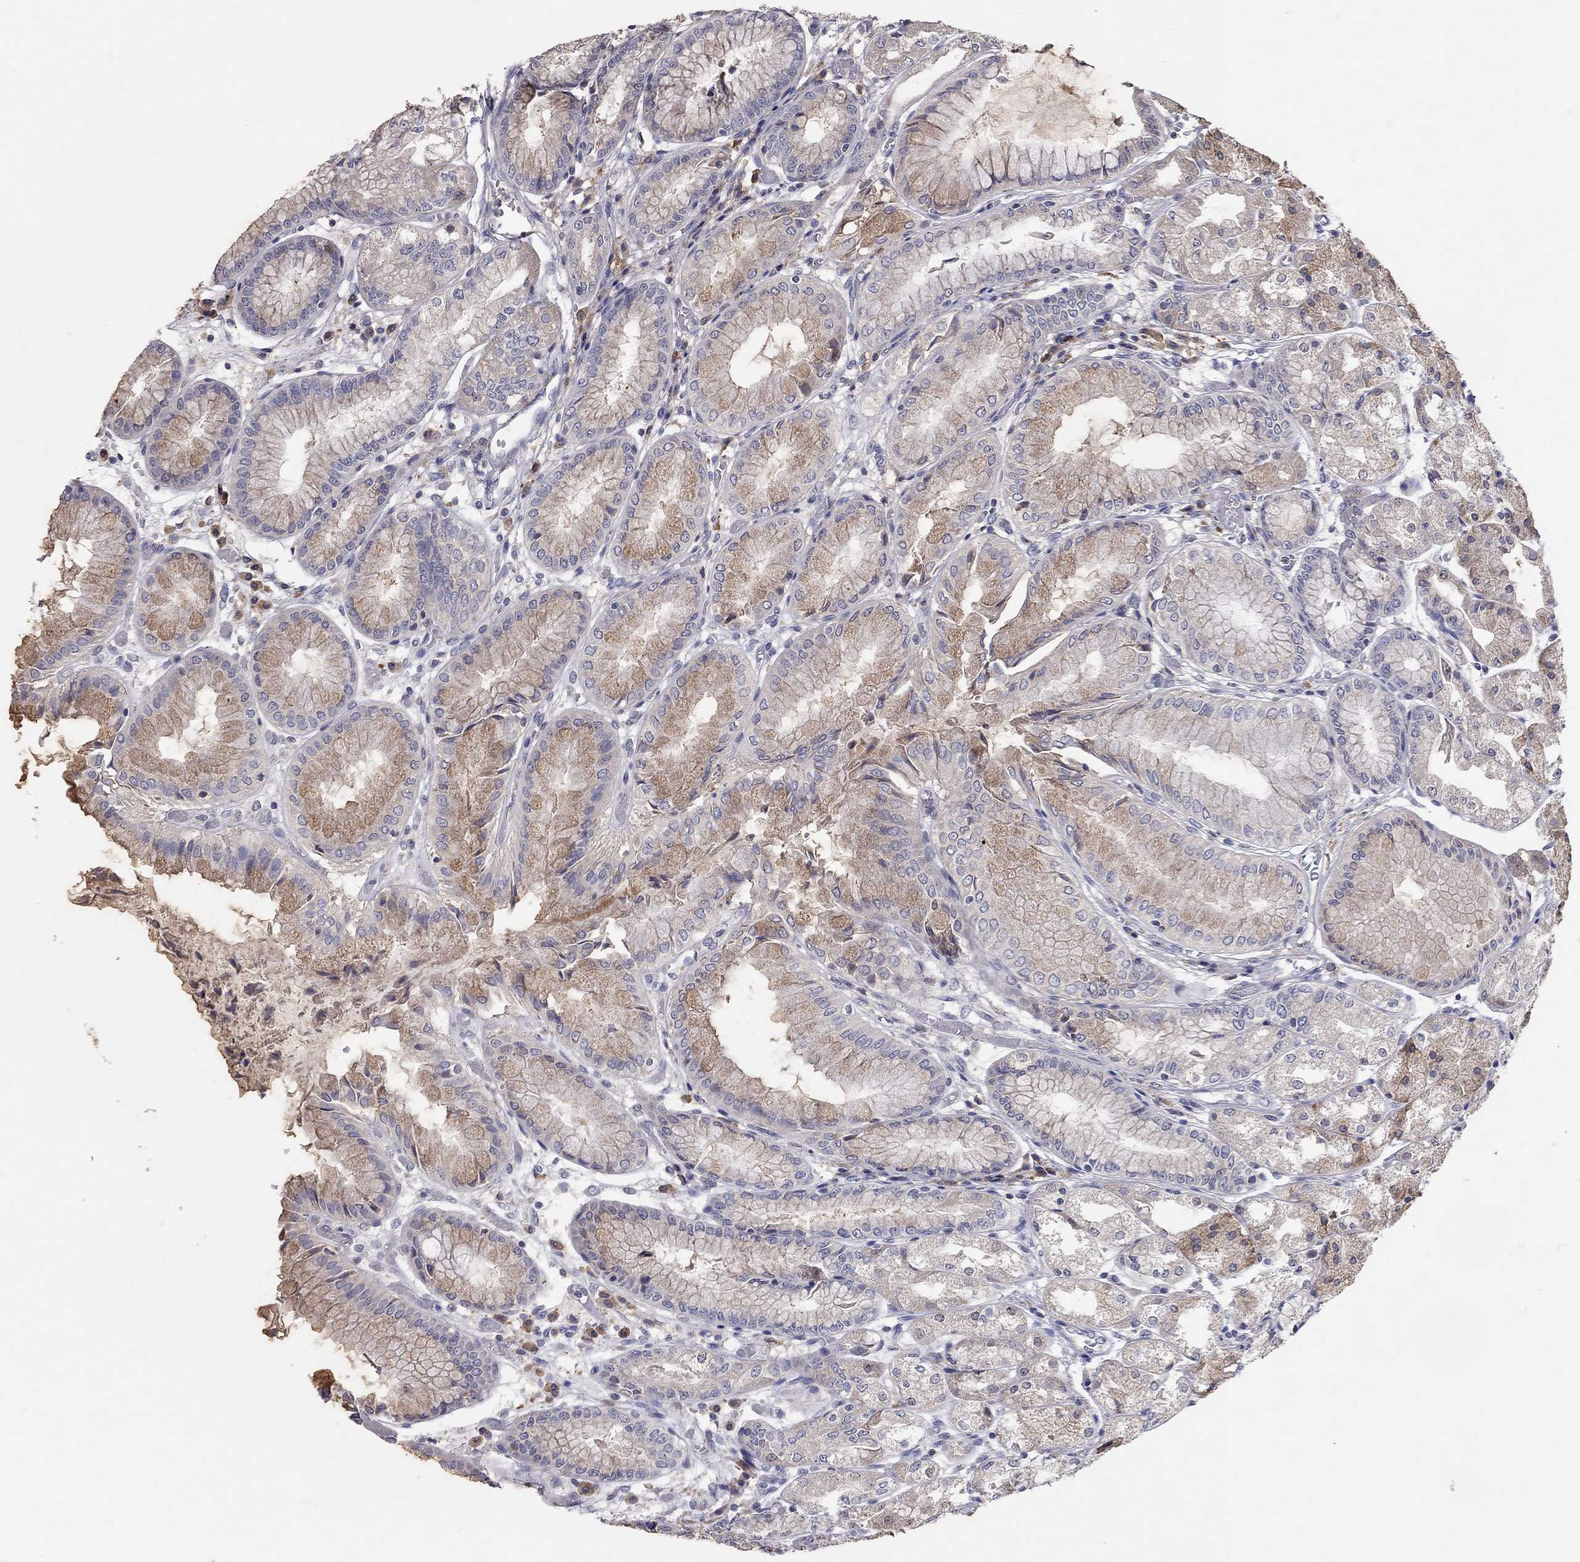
{"staining": {"intensity": "moderate", "quantity": "<25%", "location": "cytoplasmic/membranous"}, "tissue": "stomach", "cell_type": "Glandular cells", "image_type": "normal", "snomed": [{"axis": "morphology", "description": "Normal tissue, NOS"}, {"axis": "topography", "description": "Stomach, upper"}], "caption": "This histopathology image shows normal stomach stained with immunohistochemistry (IHC) to label a protein in brown. The cytoplasmic/membranous of glandular cells show moderate positivity for the protein. Nuclei are counter-stained blue.", "gene": "XAGE2", "patient": {"sex": "male", "age": 72}}